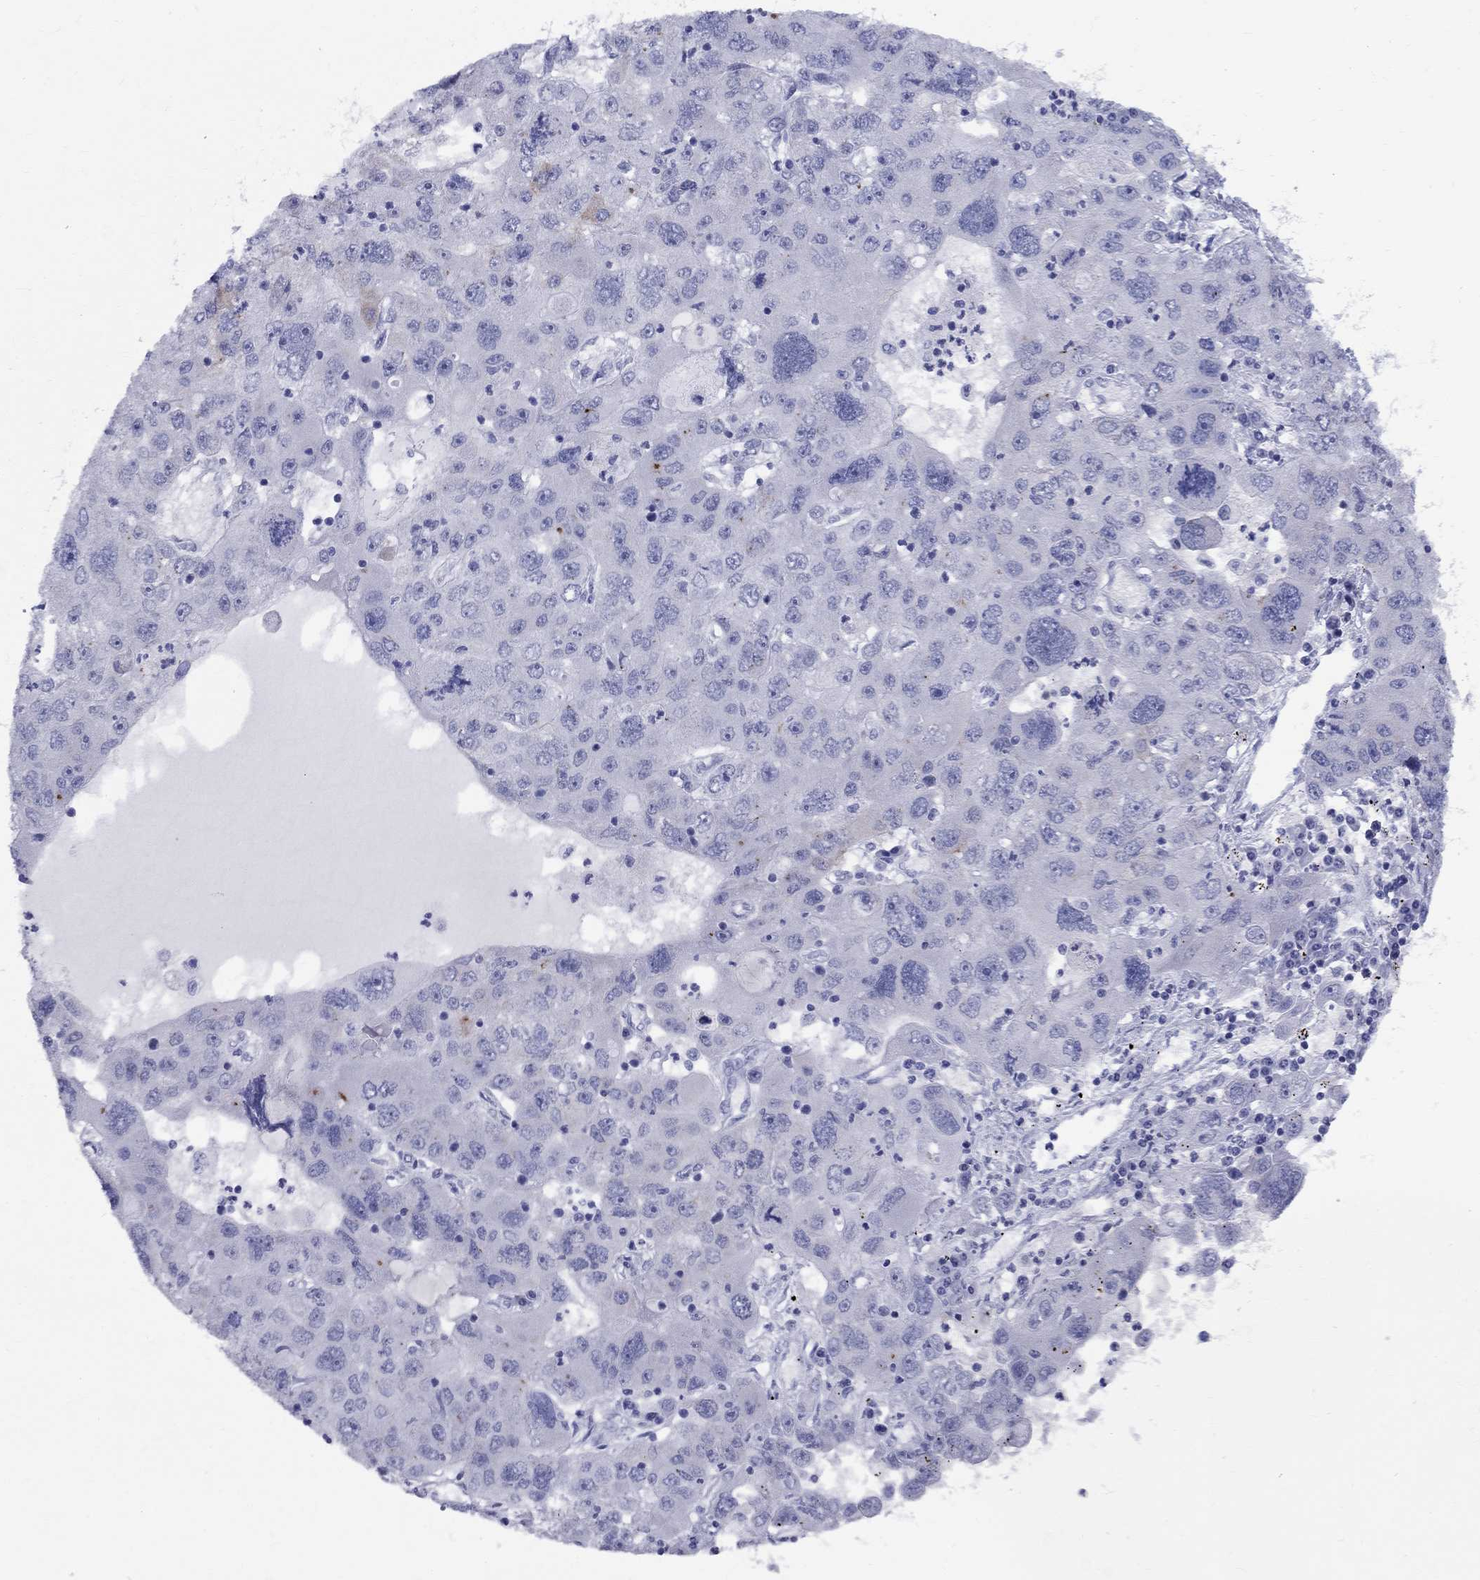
{"staining": {"intensity": "negative", "quantity": "none", "location": "none"}, "tissue": "stomach cancer", "cell_type": "Tumor cells", "image_type": "cancer", "snomed": [{"axis": "morphology", "description": "Adenocarcinoma, NOS"}, {"axis": "topography", "description": "Stomach"}], "caption": "Tumor cells are negative for brown protein staining in stomach adenocarcinoma. (Stains: DAB (3,3'-diaminobenzidine) immunohistochemistry (IHC) with hematoxylin counter stain, Microscopy: brightfield microscopy at high magnification).", "gene": "CEP43", "patient": {"sex": "male", "age": 56}}